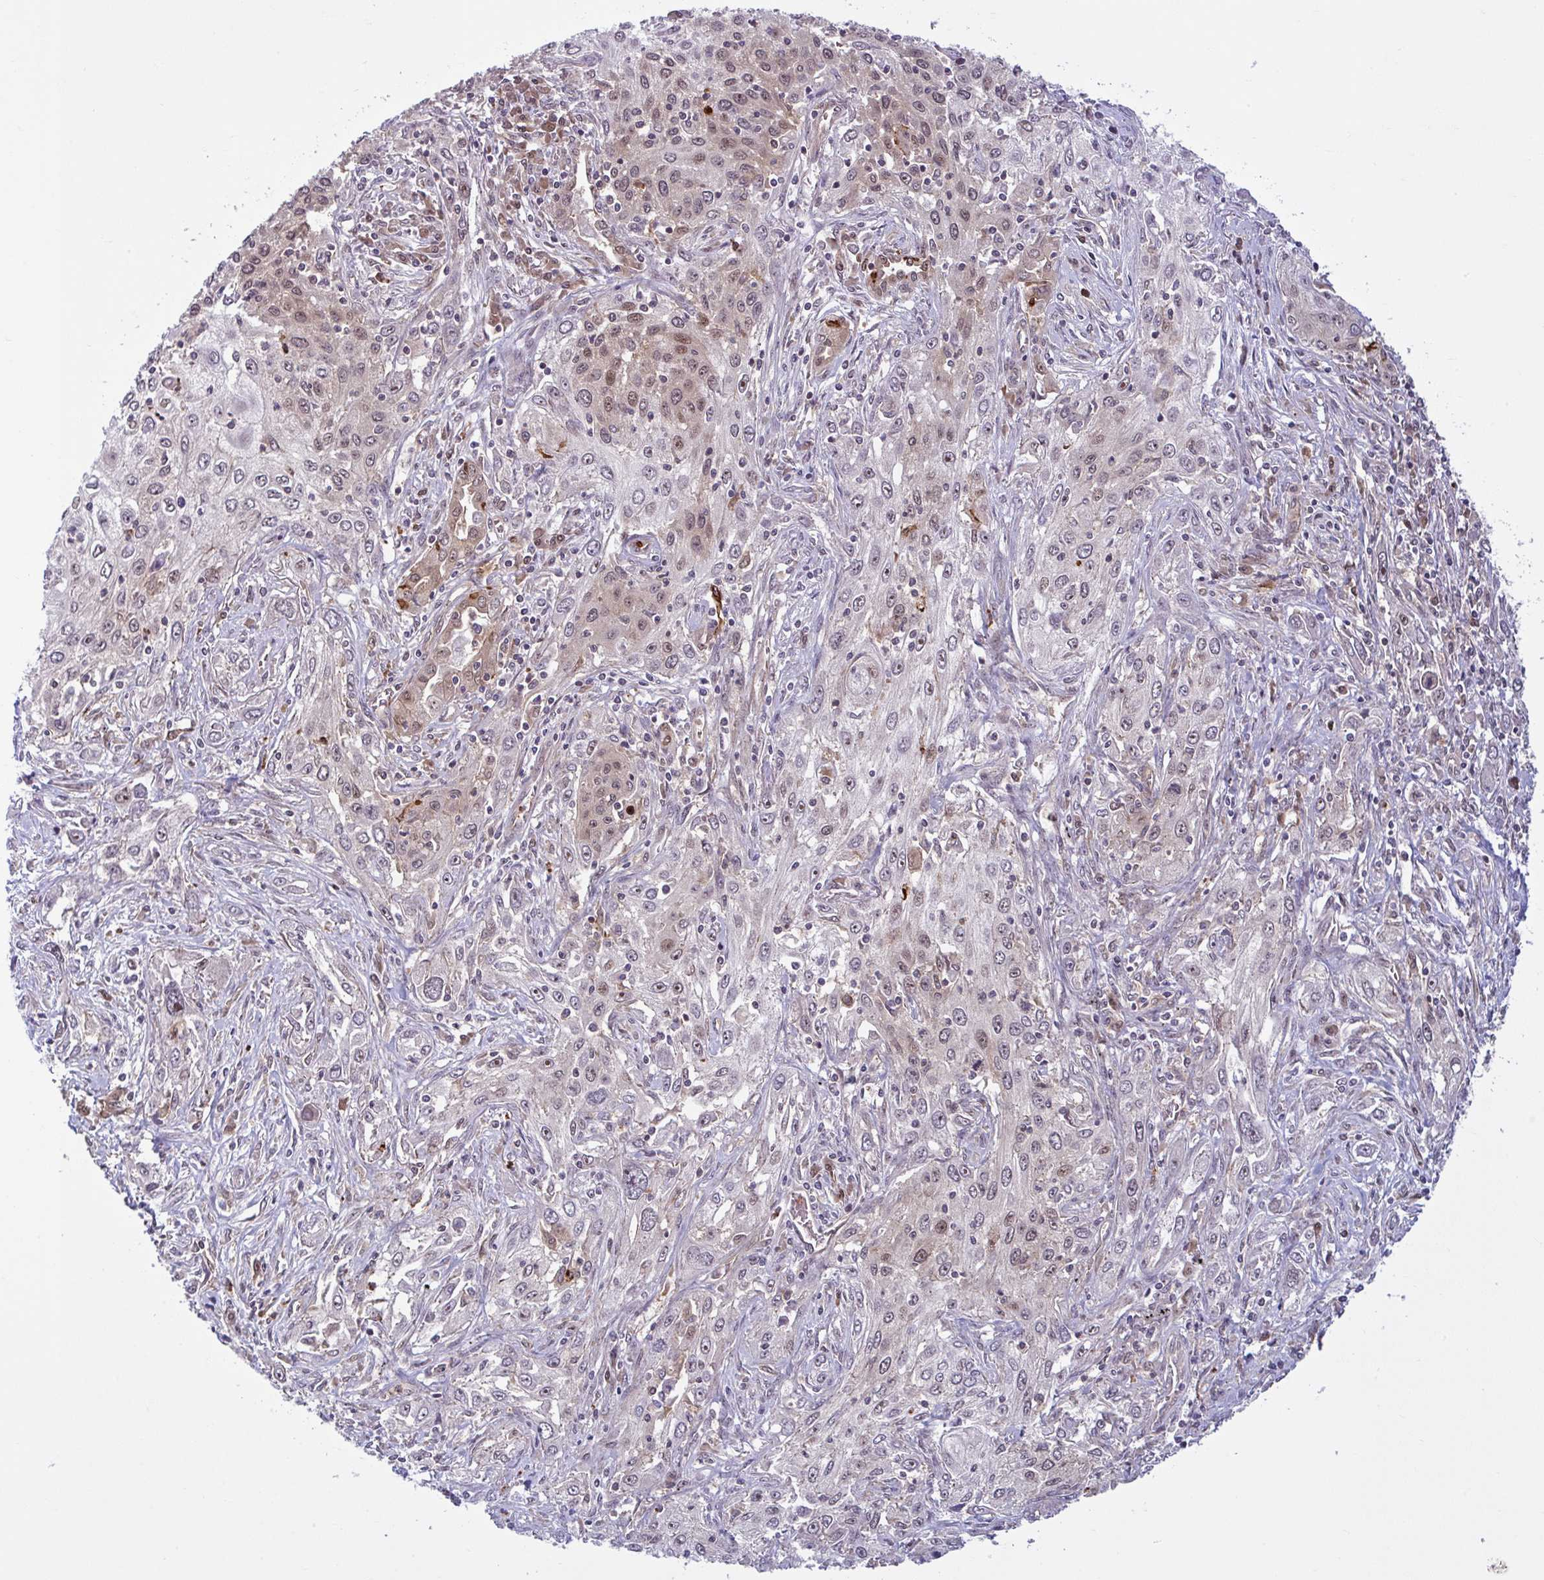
{"staining": {"intensity": "weak", "quantity": "<25%", "location": "nuclear"}, "tissue": "lung cancer", "cell_type": "Tumor cells", "image_type": "cancer", "snomed": [{"axis": "morphology", "description": "Squamous cell carcinoma, NOS"}, {"axis": "topography", "description": "Lung"}], "caption": "DAB (3,3'-diaminobenzidine) immunohistochemical staining of human lung squamous cell carcinoma shows no significant expression in tumor cells. (DAB (3,3'-diaminobenzidine) immunohistochemistry, high magnification).", "gene": "HMBS", "patient": {"sex": "female", "age": 69}}